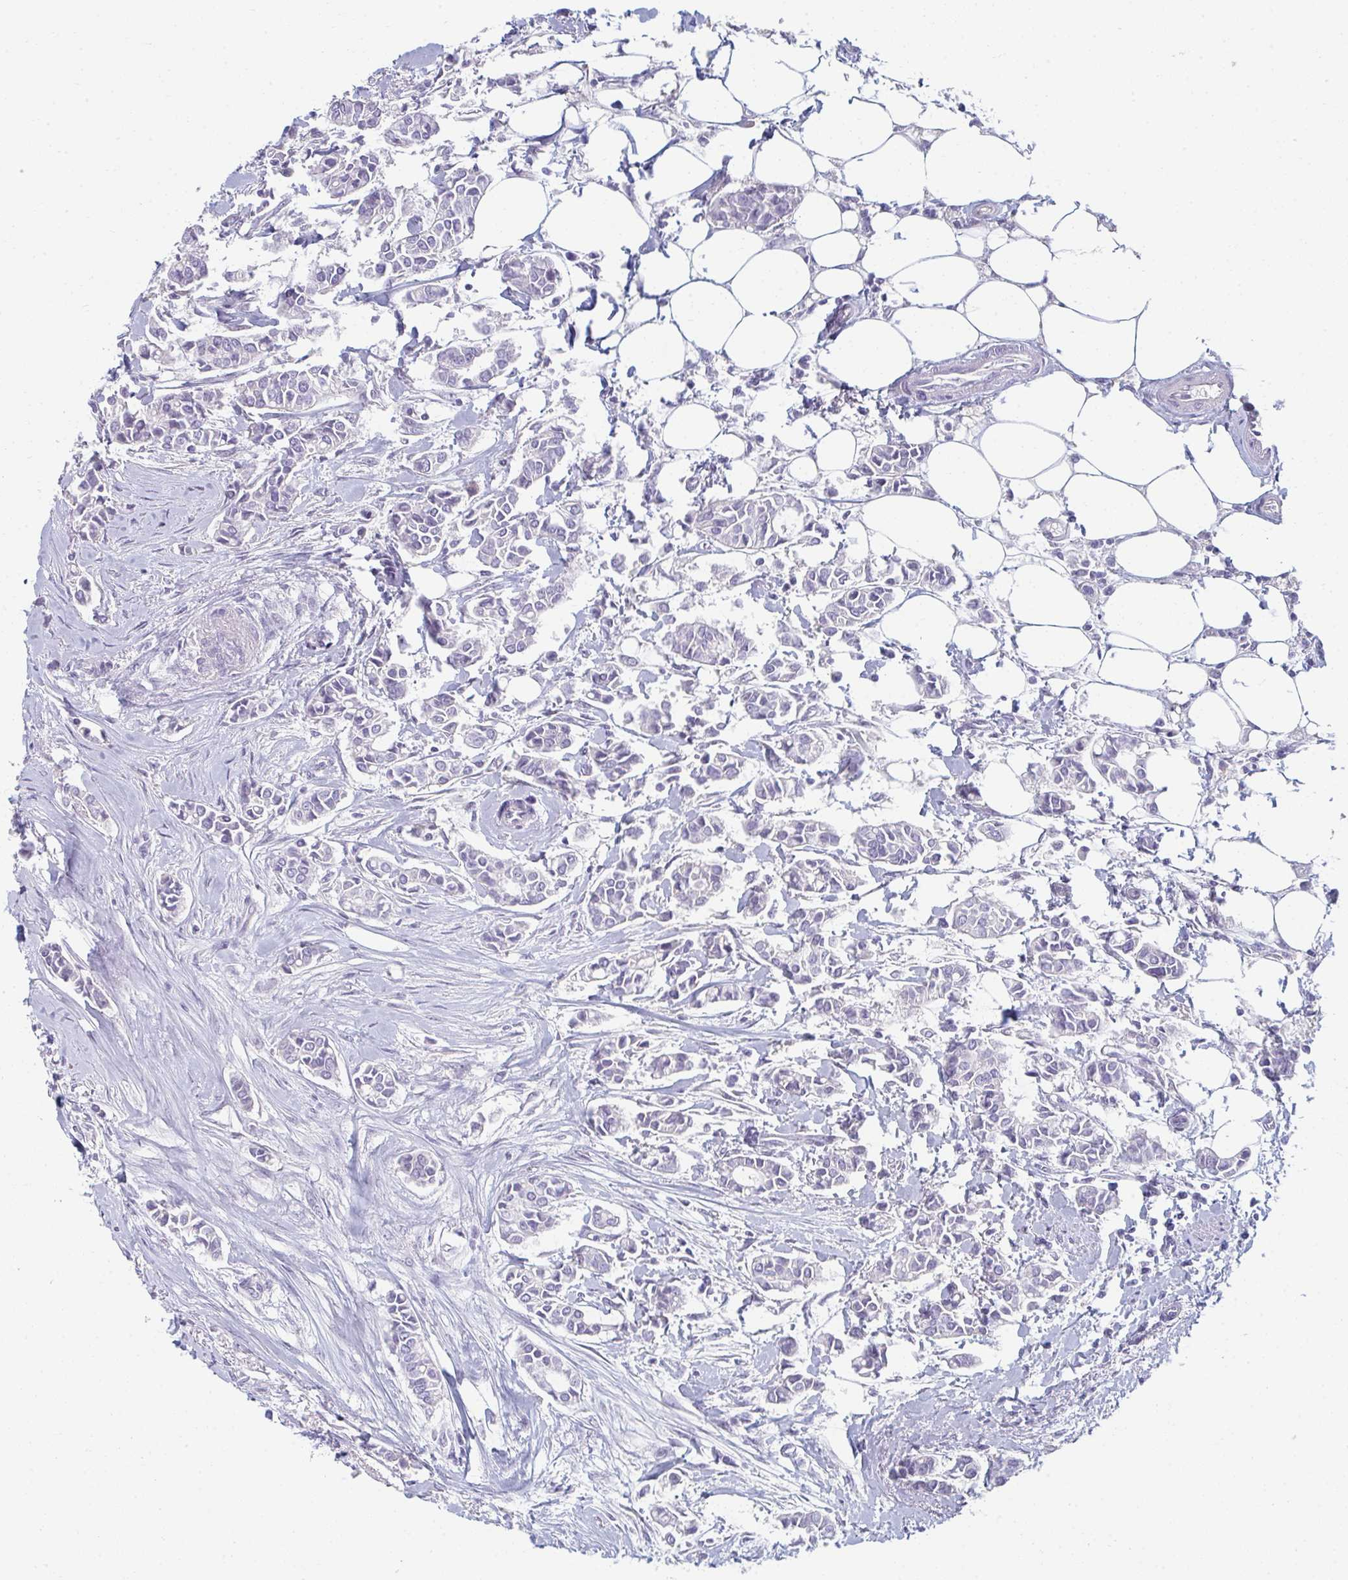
{"staining": {"intensity": "negative", "quantity": "none", "location": "none"}, "tissue": "breast cancer", "cell_type": "Tumor cells", "image_type": "cancer", "snomed": [{"axis": "morphology", "description": "Duct carcinoma"}, {"axis": "topography", "description": "Breast"}], "caption": "Tumor cells show no significant expression in infiltrating ductal carcinoma (breast).", "gene": "EIF1AD", "patient": {"sex": "female", "age": 84}}